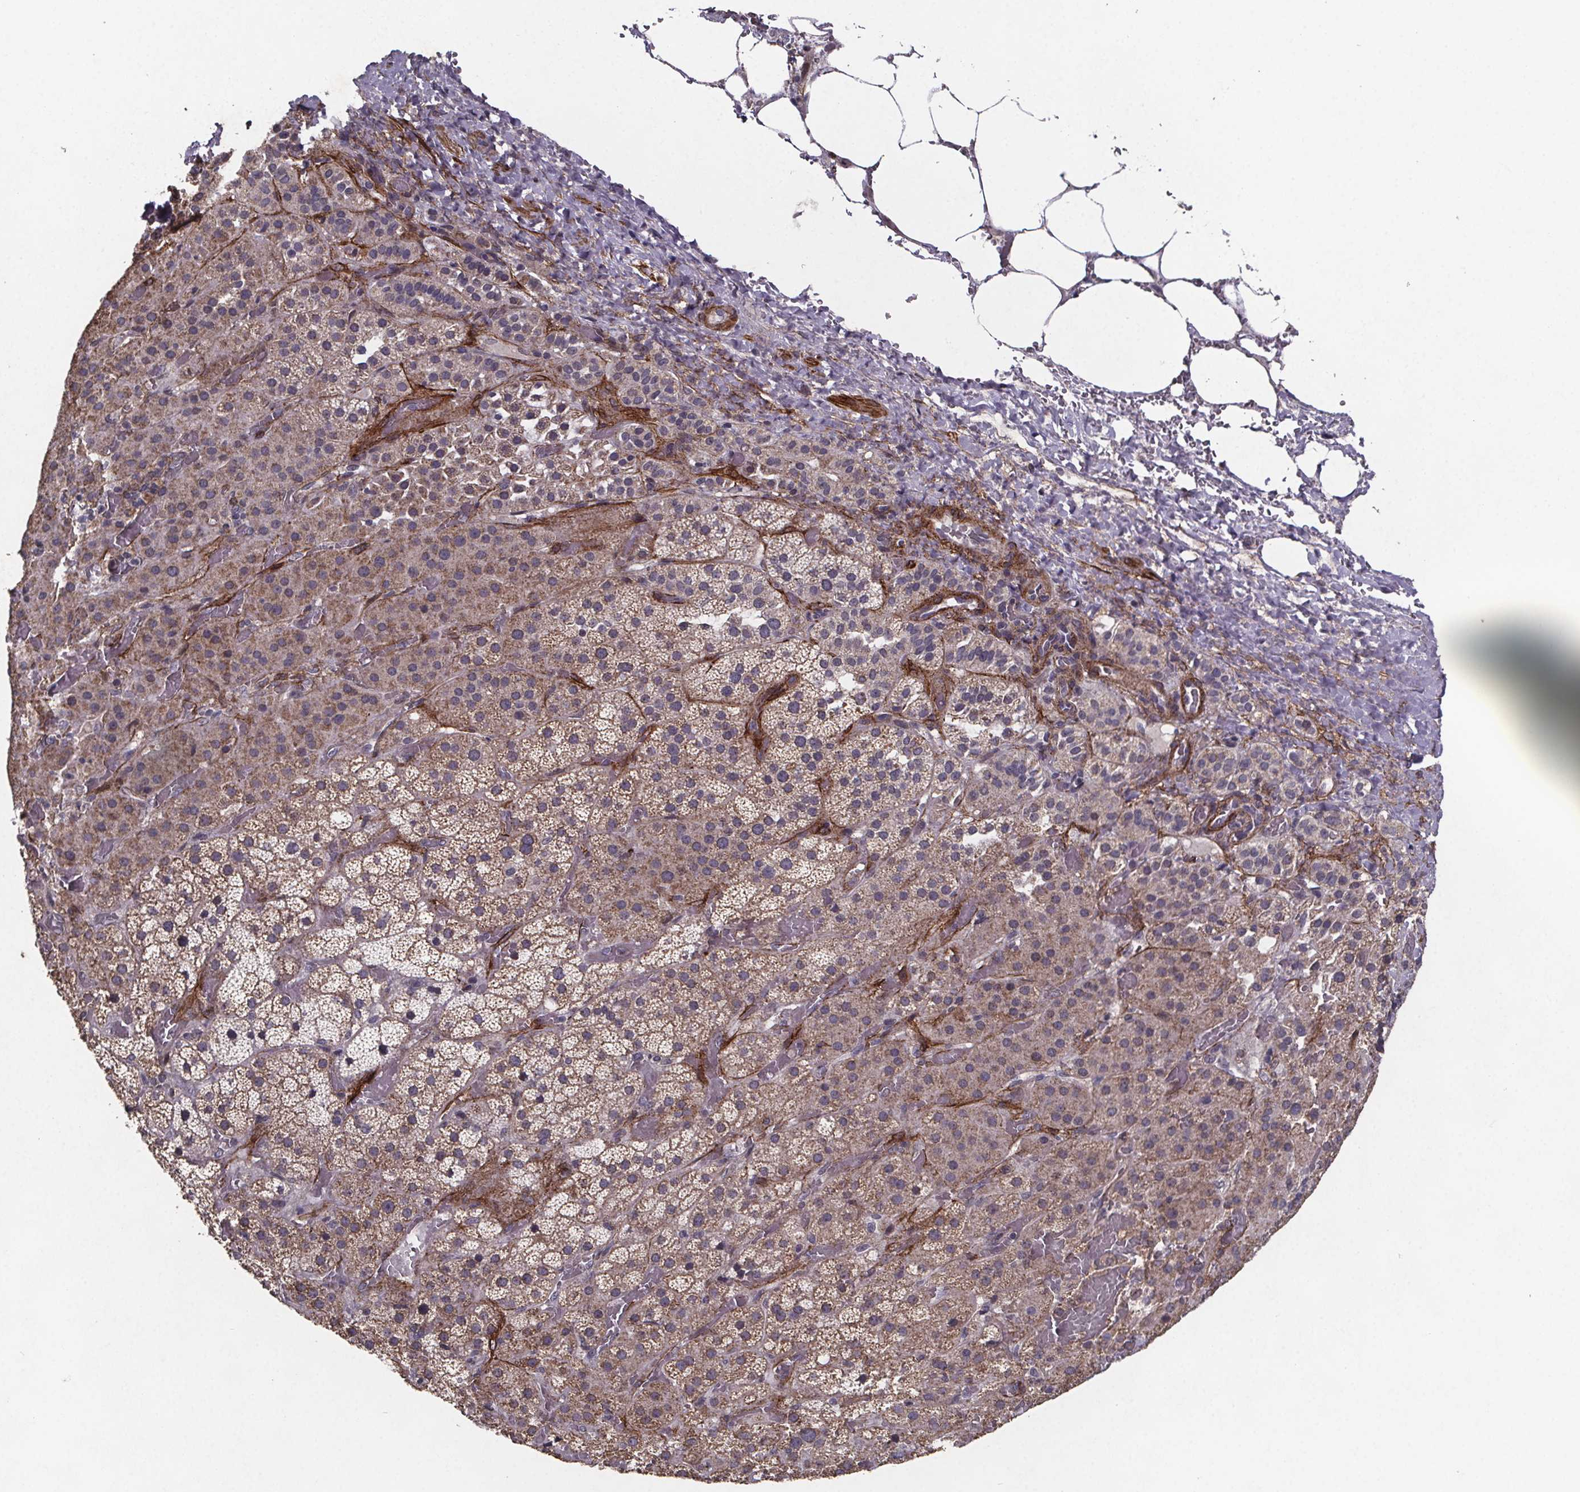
{"staining": {"intensity": "weak", "quantity": "25%-75%", "location": "cytoplasmic/membranous"}, "tissue": "adrenal gland", "cell_type": "Glandular cells", "image_type": "normal", "snomed": [{"axis": "morphology", "description": "Normal tissue, NOS"}, {"axis": "topography", "description": "Adrenal gland"}], "caption": "Immunohistochemistry image of unremarkable adrenal gland: human adrenal gland stained using IHC exhibits low levels of weak protein expression localized specifically in the cytoplasmic/membranous of glandular cells, appearing as a cytoplasmic/membranous brown color.", "gene": "PALLD", "patient": {"sex": "male", "age": 57}}